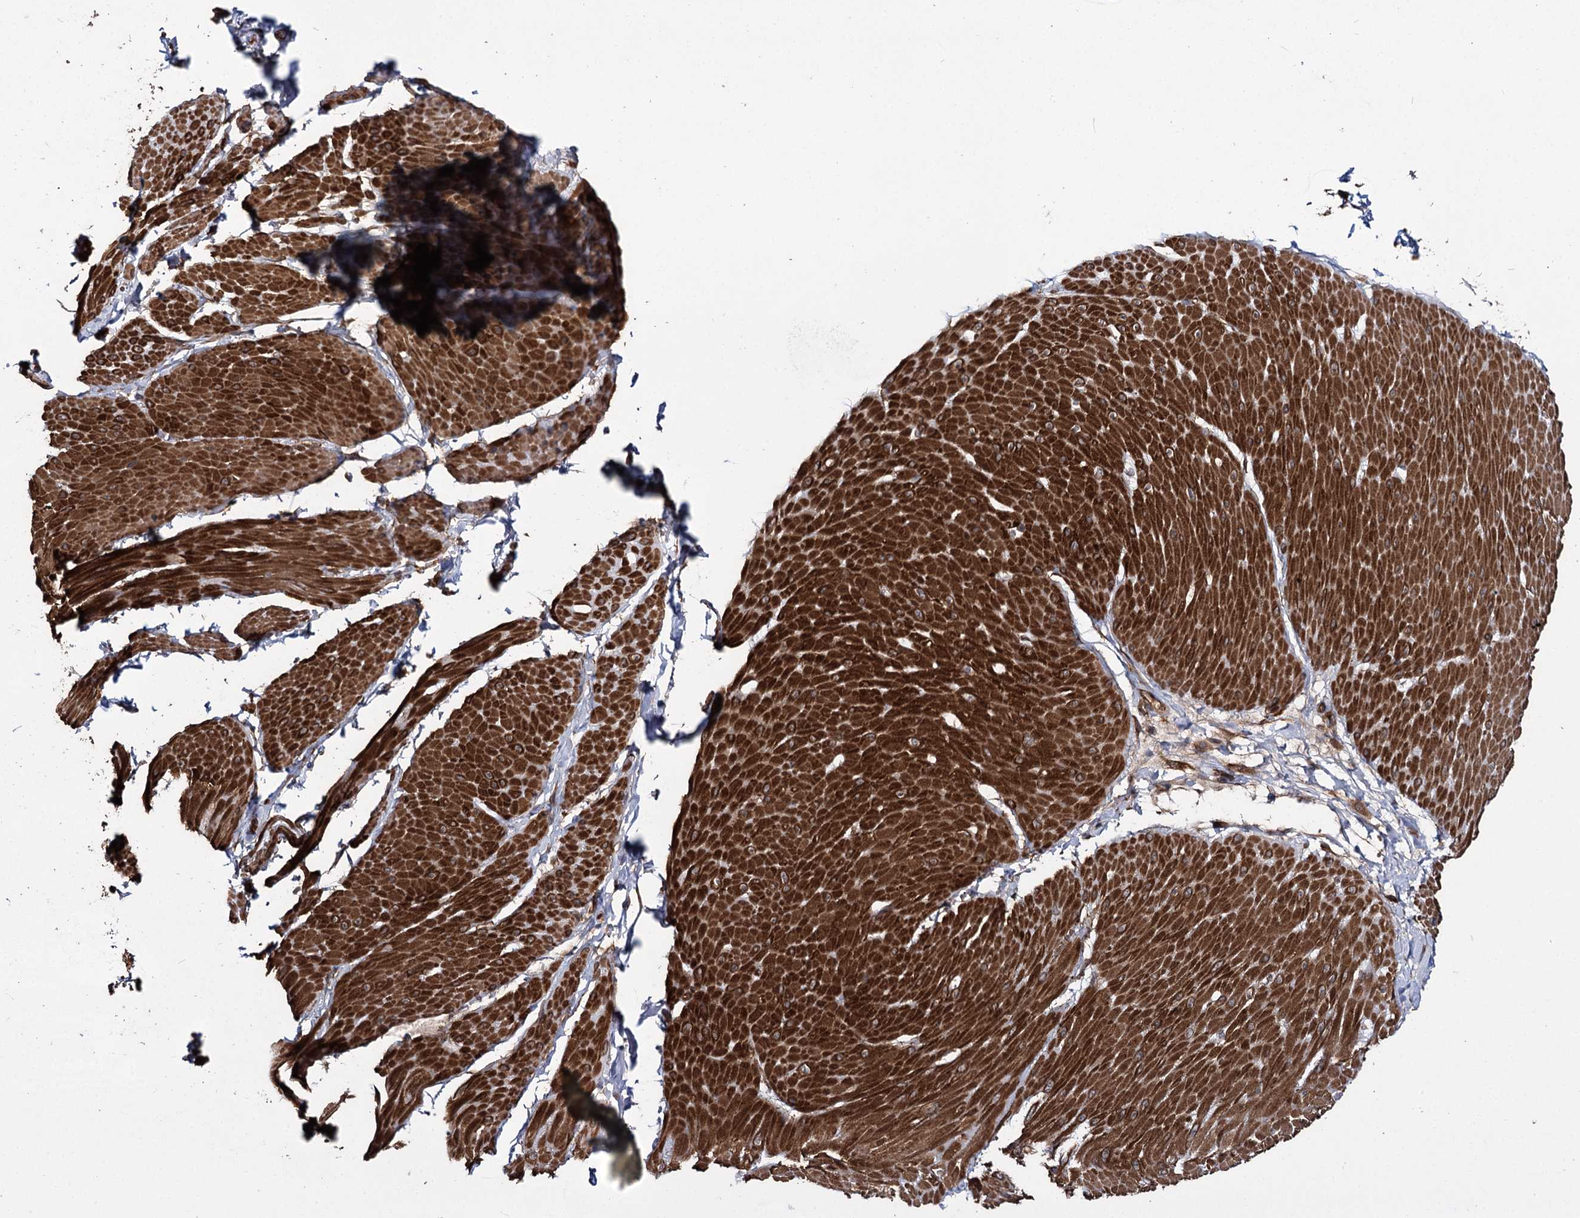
{"staining": {"intensity": "strong", "quantity": ">75%", "location": "cytoplasmic/membranous"}, "tissue": "smooth muscle", "cell_type": "Smooth muscle cells", "image_type": "normal", "snomed": [{"axis": "morphology", "description": "Urothelial carcinoma, High grade"}, {"axis": "topography", "description": "Urinary bladder"}], "caption": "Immunohistochemistry (IHC) of unremarkable human smooth muscle displays high levels of strong cytoplasmic/membranous positivity in about >75% of smooth muscle cells.", "gene": "MYO1C", "patient": {"sex": "male", "age": 46}}